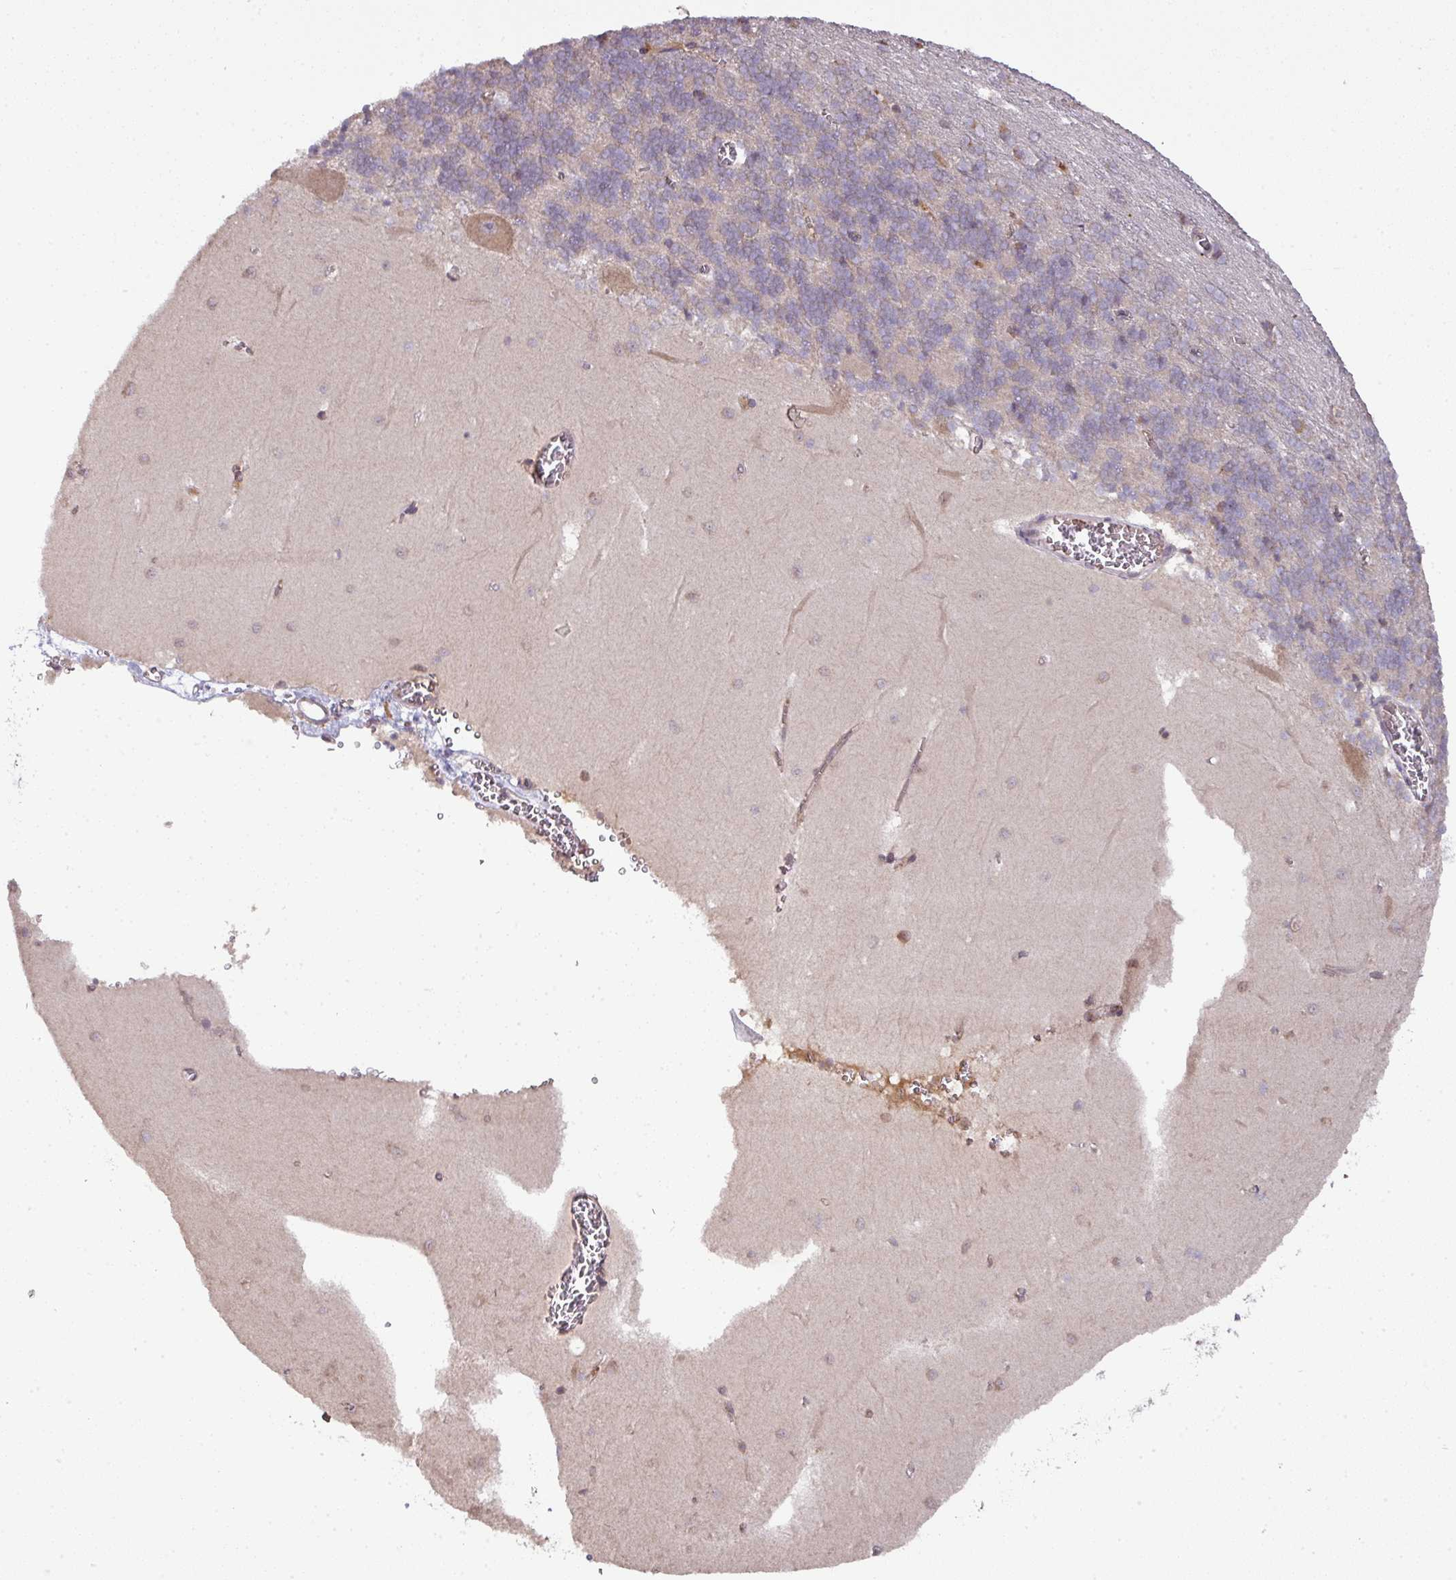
{"staining": {"intensity": "negative", "quantity": "none", "location": "none"}, "tissue": "cerebellum", "cell_type": "Cells in granular layer", "image_type": "normal", "snomed": [{"axis": "morphology", "description": "Normal tissue, NOS"}, {"axis": "topography", "description": "Cerebellum"}], "caption": "An immunohistochemistry photomicrograph of unremarkable cerebellum is shown. There is no staining in cells in granular layer of cerebellum. The staining is performed using DAB (3,3'-diaminobenzidine) brown chromogen with nuclei counter-stained in using hematoxylin.", "gene": "GALP", "patient": {"sex": "male", "age": 37}}